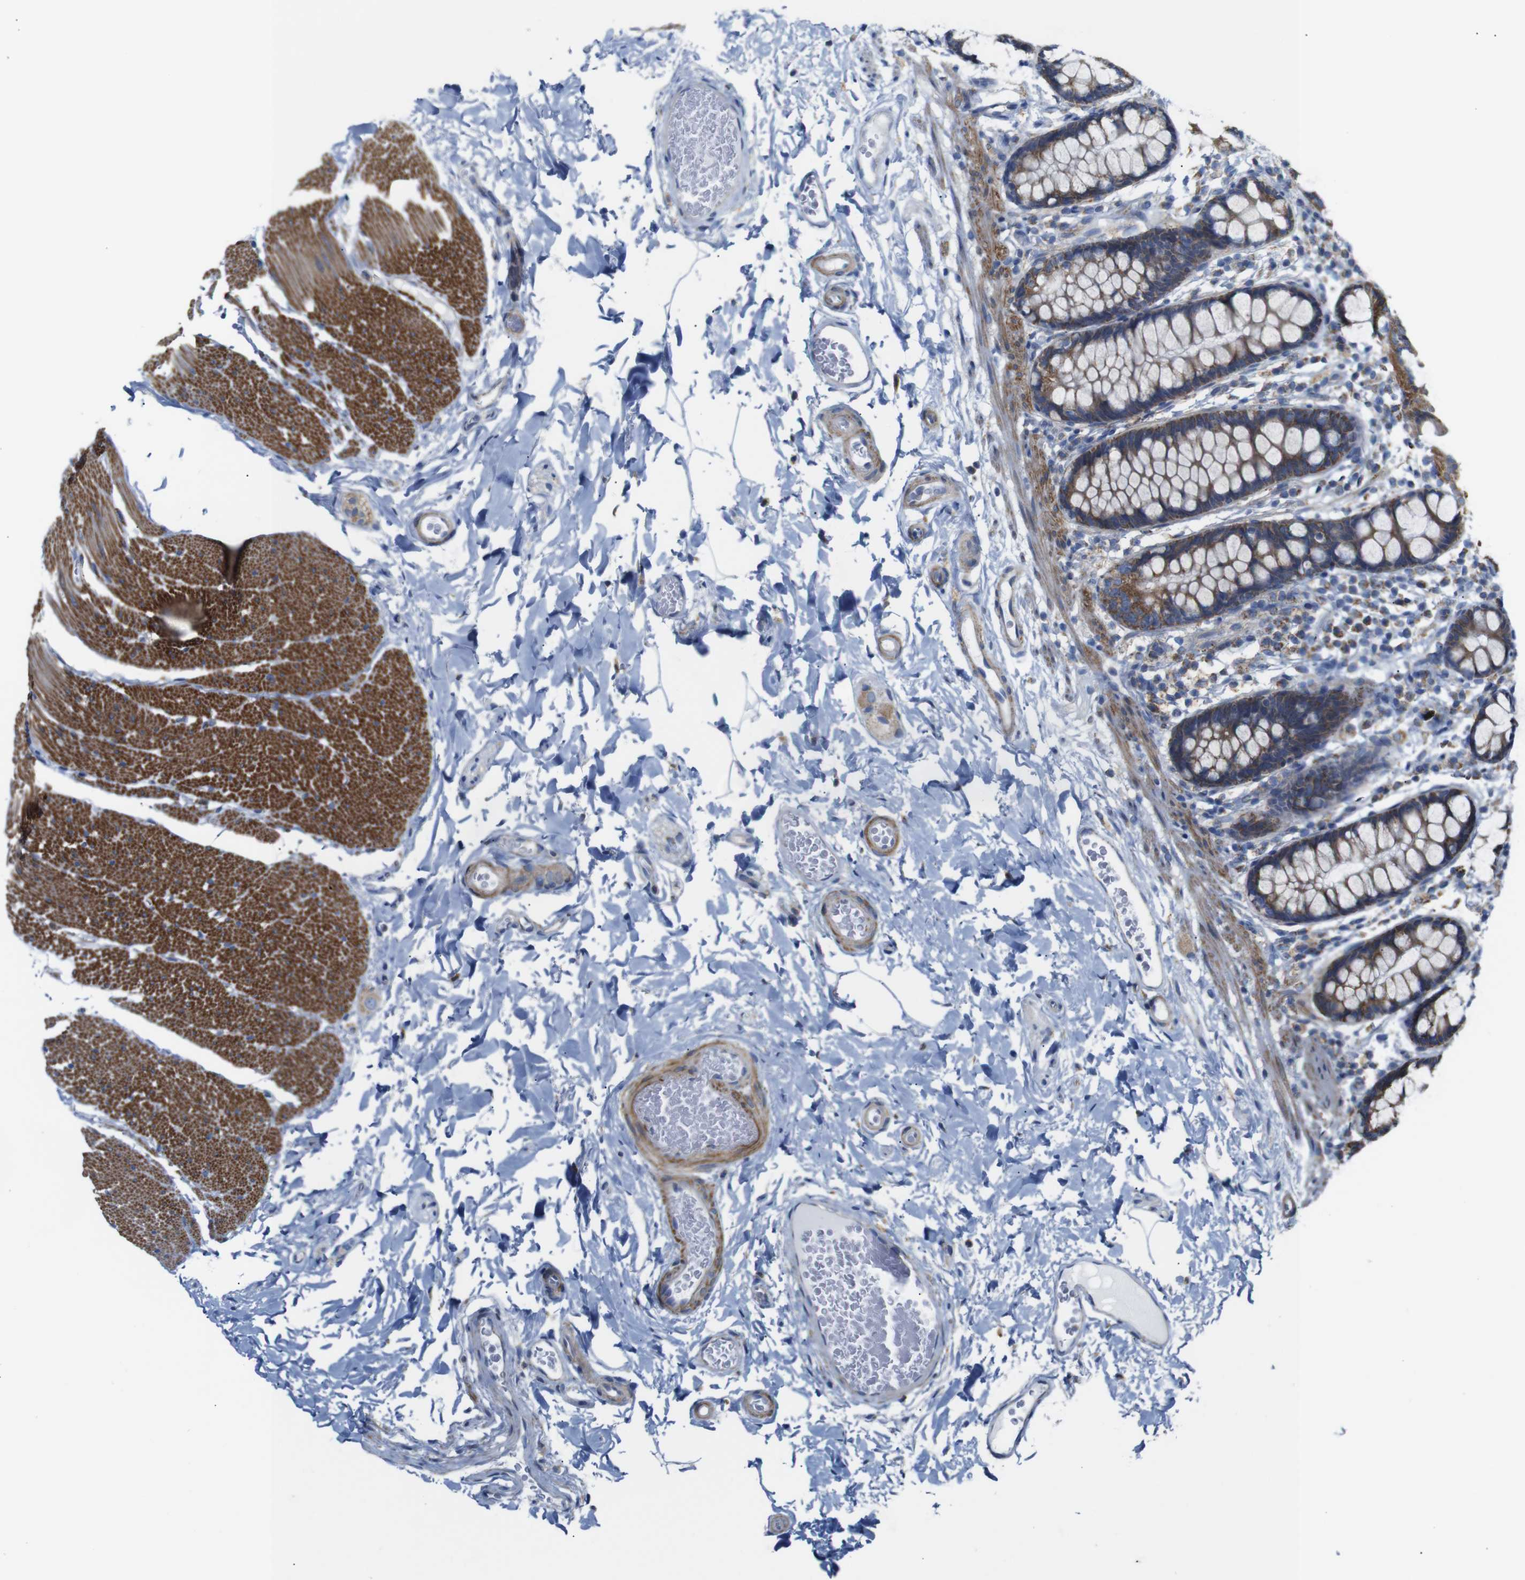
{"staining": {"intensity": "weak", "quantity": ">75%", "location": "cytoplasmic/membranous"}, "tissue": "colon", "cell_type": "Endothelial cells", "image_type": "normal", "snomed": [{"axis": "morphology", "description": "Normal tissue, NOS"}, {"axis": "topography", "description": "Colon"}], "caption": "IHC image of normal human colon stained for a protein (brown), which reveals low levels of weak cytoplasmic/membranous staining in about >75% of endothelial cells.", "gene": "FAM171B", "patient": {"sex": "female", "age": 80}}